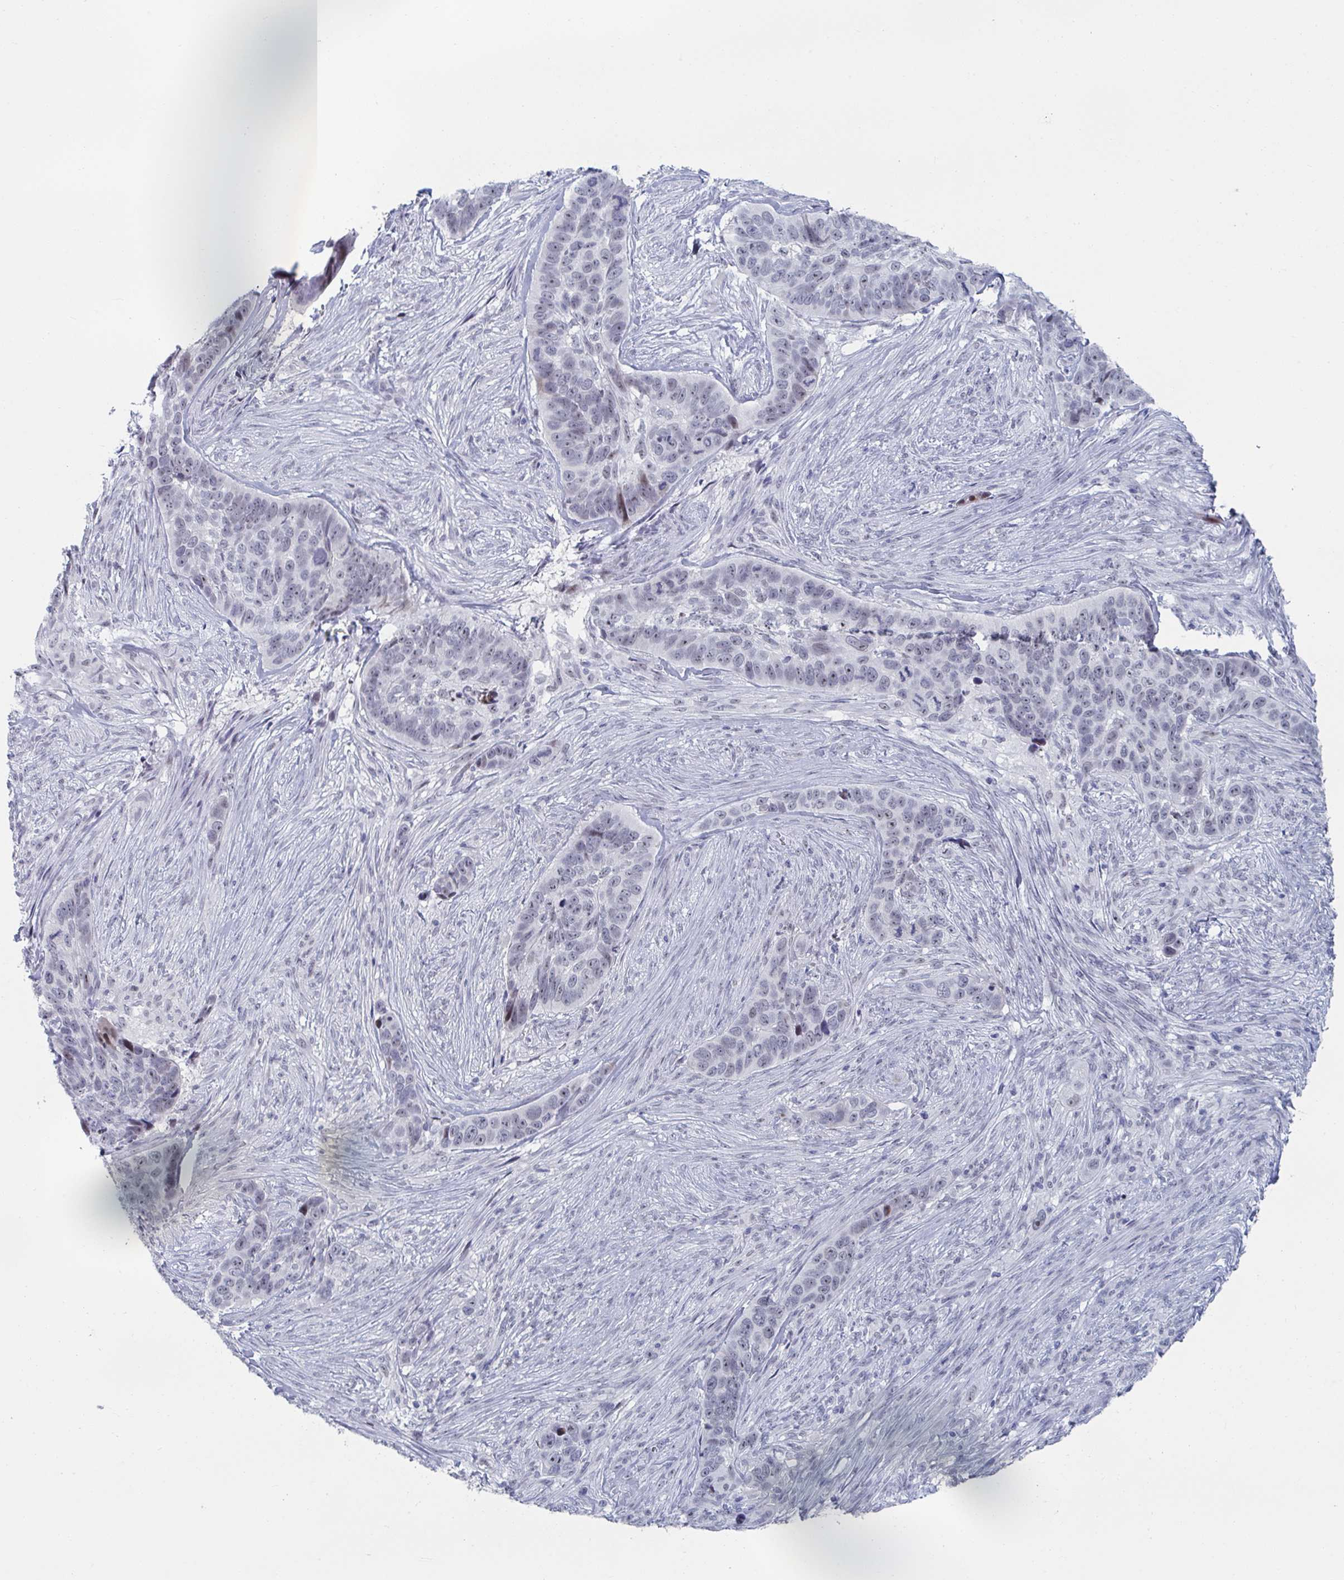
{"staining": {"intensity": "moderate", "quantity": "25%-75%", "location": "nuclear"}, "tissue": "skin cancer", "cell_type": "Tumor cells", "image_type": "cancer", "snomed": [{"axis": "morphology", "description": "Basal cell carcinoma"}, {"axis": "topography", "description": "Skin"}], "caption": "This is a photomicrograph of IHC staining of skin basal cell carcinoma, which shows moderate positivity in the nuclear of tumor cells.", "gene": "NR1H2", "patient": {"sex": "female", "age": 82}}